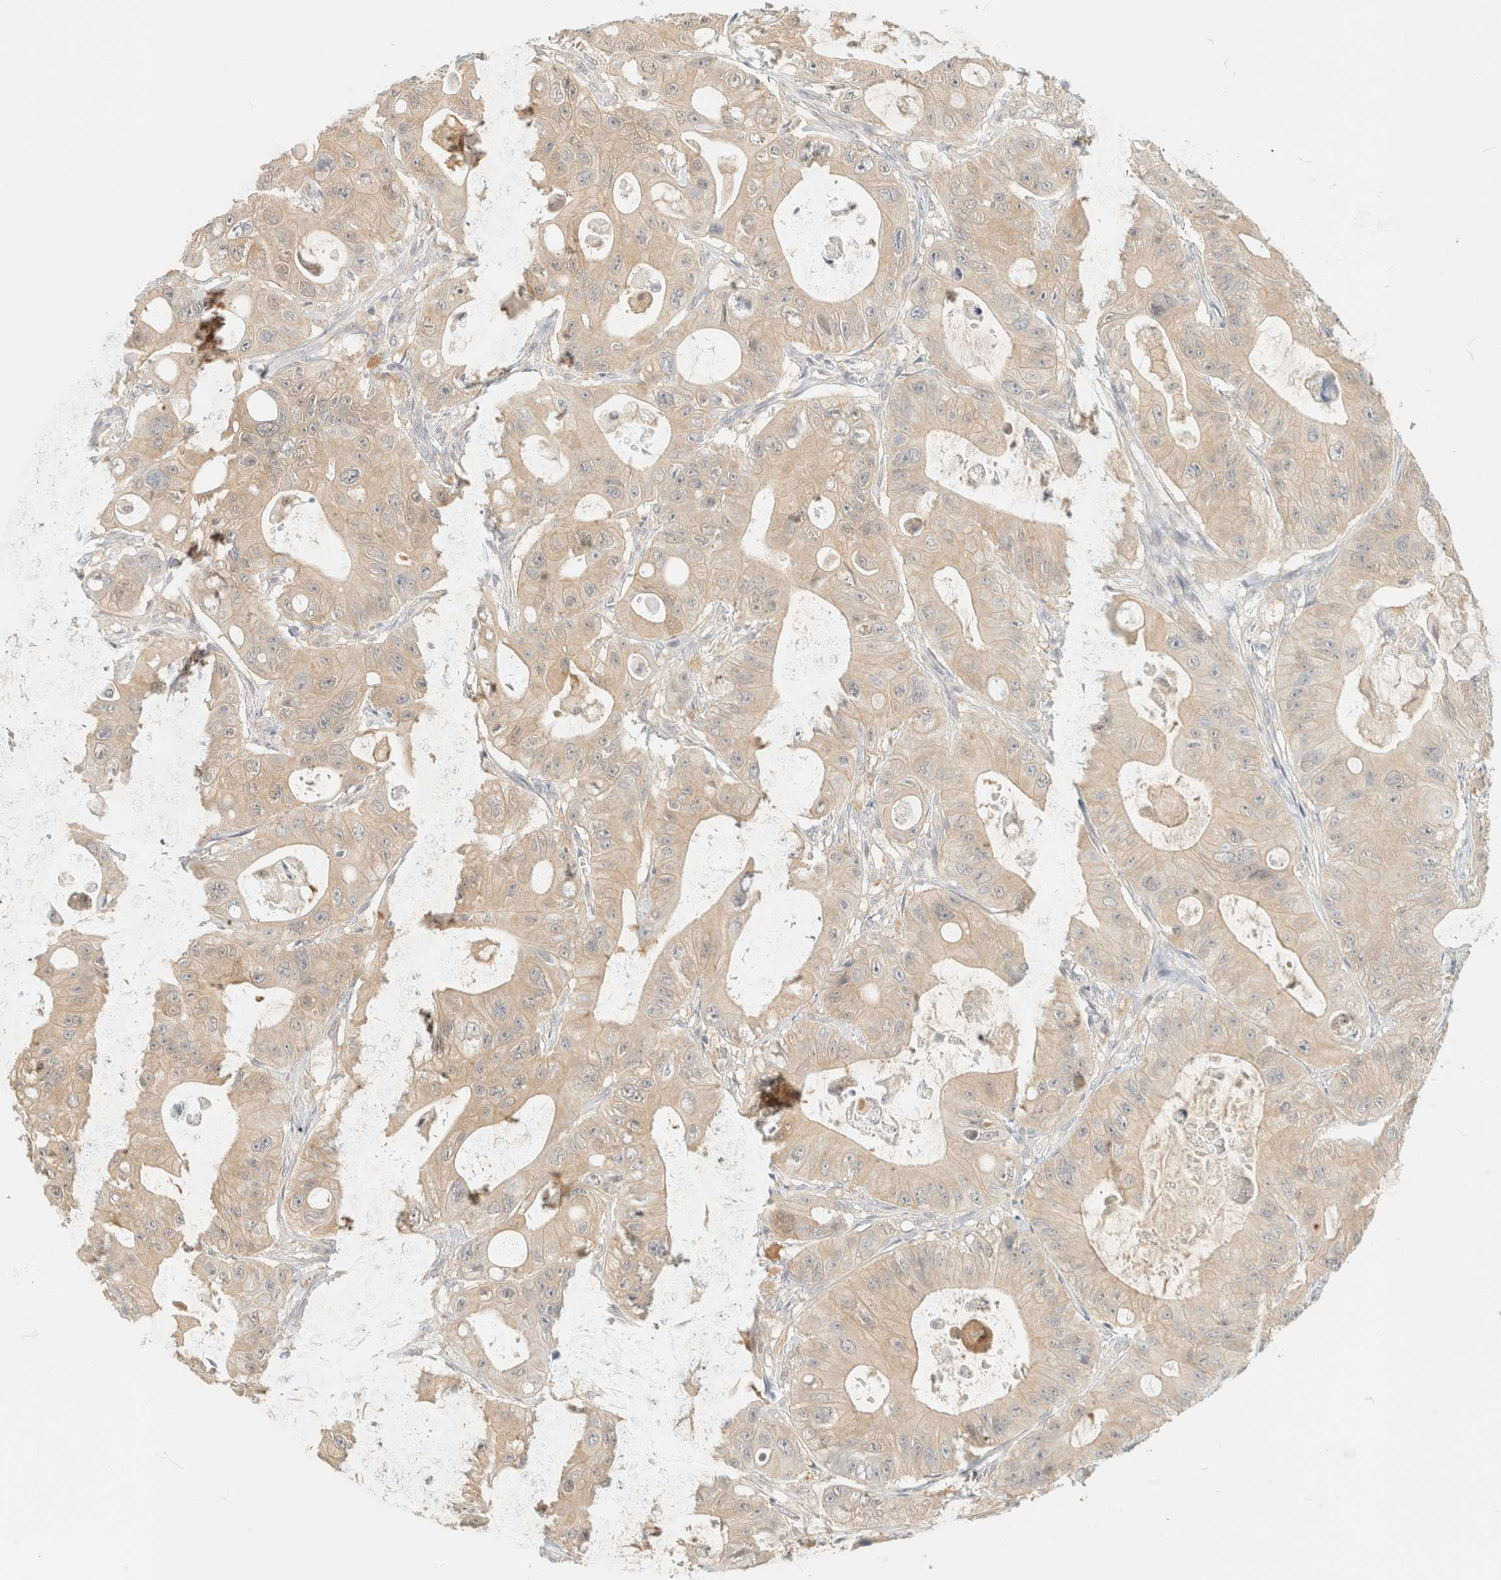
{"staining": {"intensity": "weak", "quantity": ">75%", "location": "cytoplasmic/membranous"}, "tissue": "colorectal cancer", "cell_type": "Tumor cells", "image_type": "cancer", "snomed": [{"axis": "morphology", "description": "Adenocarcinoma, NOS"}, {"axis": "topography", "description": "Colon"}], "caption": "The image demonstrates immunohistochemical staining of adenocarcinoma (colorectal). There is weak cytoplasmic/membranous positivity is present in approximately >75% of tumor cells.", "gene": "GPI", "patient": {"sex": "female", "age": 46}}